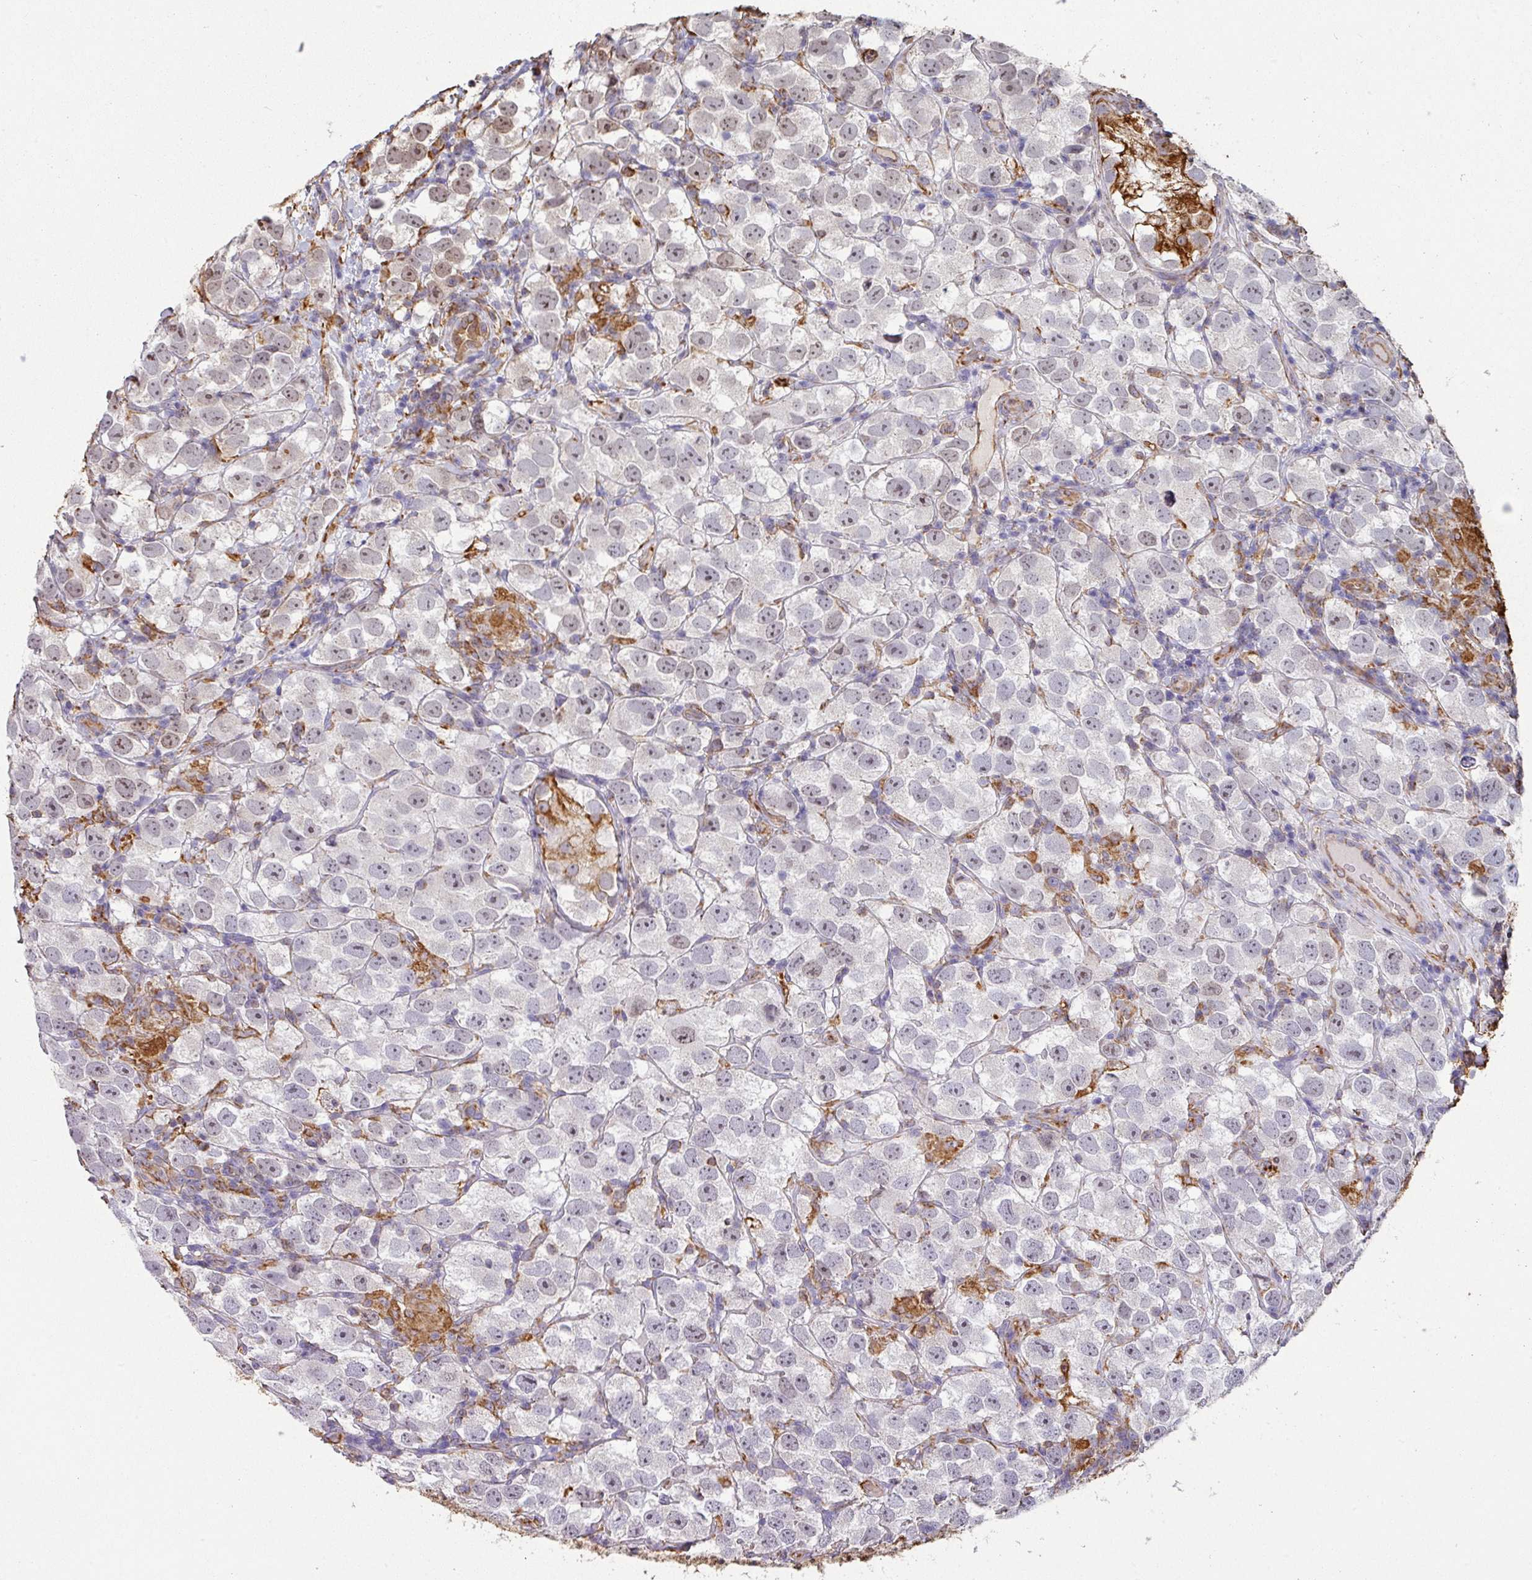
{"staining": {"intensity": "negative", "quantity": "none", "location": "none"}, "tissue": "testis cancer", "cell_type": "Tumor cells", "image_type": "cancer", "snomed": [{"axis": "morphology", "description": "Seminoma, NOS"}, {"axis": "topography", "description": "Testis"}], "caption": "This image is of testis cancer (seminoma) stained with immunohistochemistry (IHC) to label a protein in brown with the nuclei are counter-stained blue. There is no staining in tumor cells. The staining was performed using DAB (3,3'-diaminobenzidine) to visualize the protein expression in brown, while the nuclei were stained in blue with hematoxylin (Magnification: 20x).", "gene": "ZNF280C", "patient": {"sex": "male", "age": 26}}